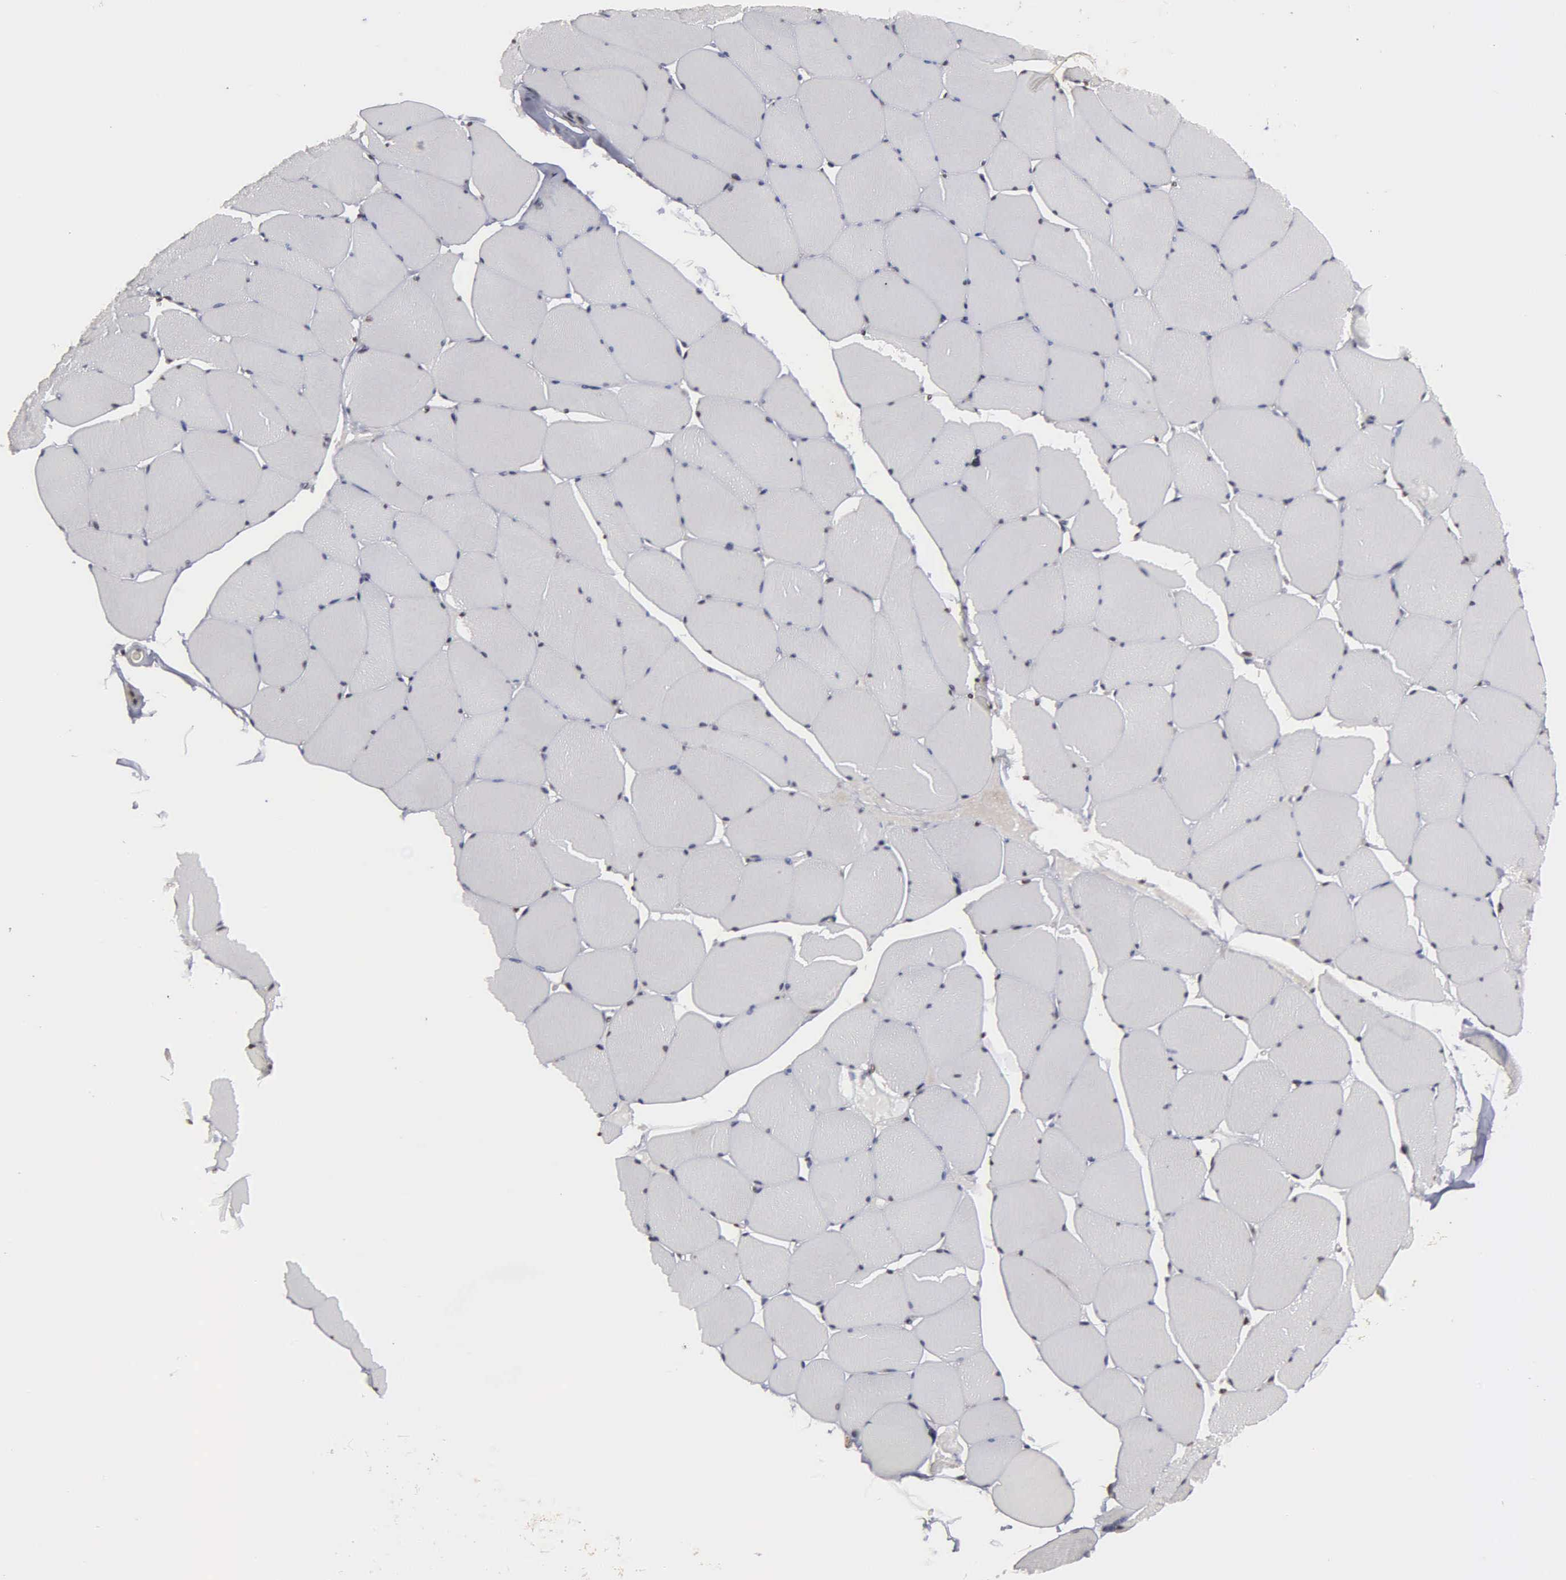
{"staining": {"intensity": "negative", "quantity": "none", "location": "none"}, "tissue": "skeletal muscle", "cell_type": "Myocytes", "image_type": "normal", "snomed": [{"axis": "morphology", "description": "Normal tissue, NOS"}, {"axis": "topography", "description": "Skeletal muscle"}, {"axis": "topography", "description": "Salivary gland"}], "caption": "This is a micrograph of immunohistochemistry (IHC) staining of benign skeletal muscle, which shows no positivity in myocytes.", "gene": "GTF2A1", "patient": {"sex": "male", "age": 62}}